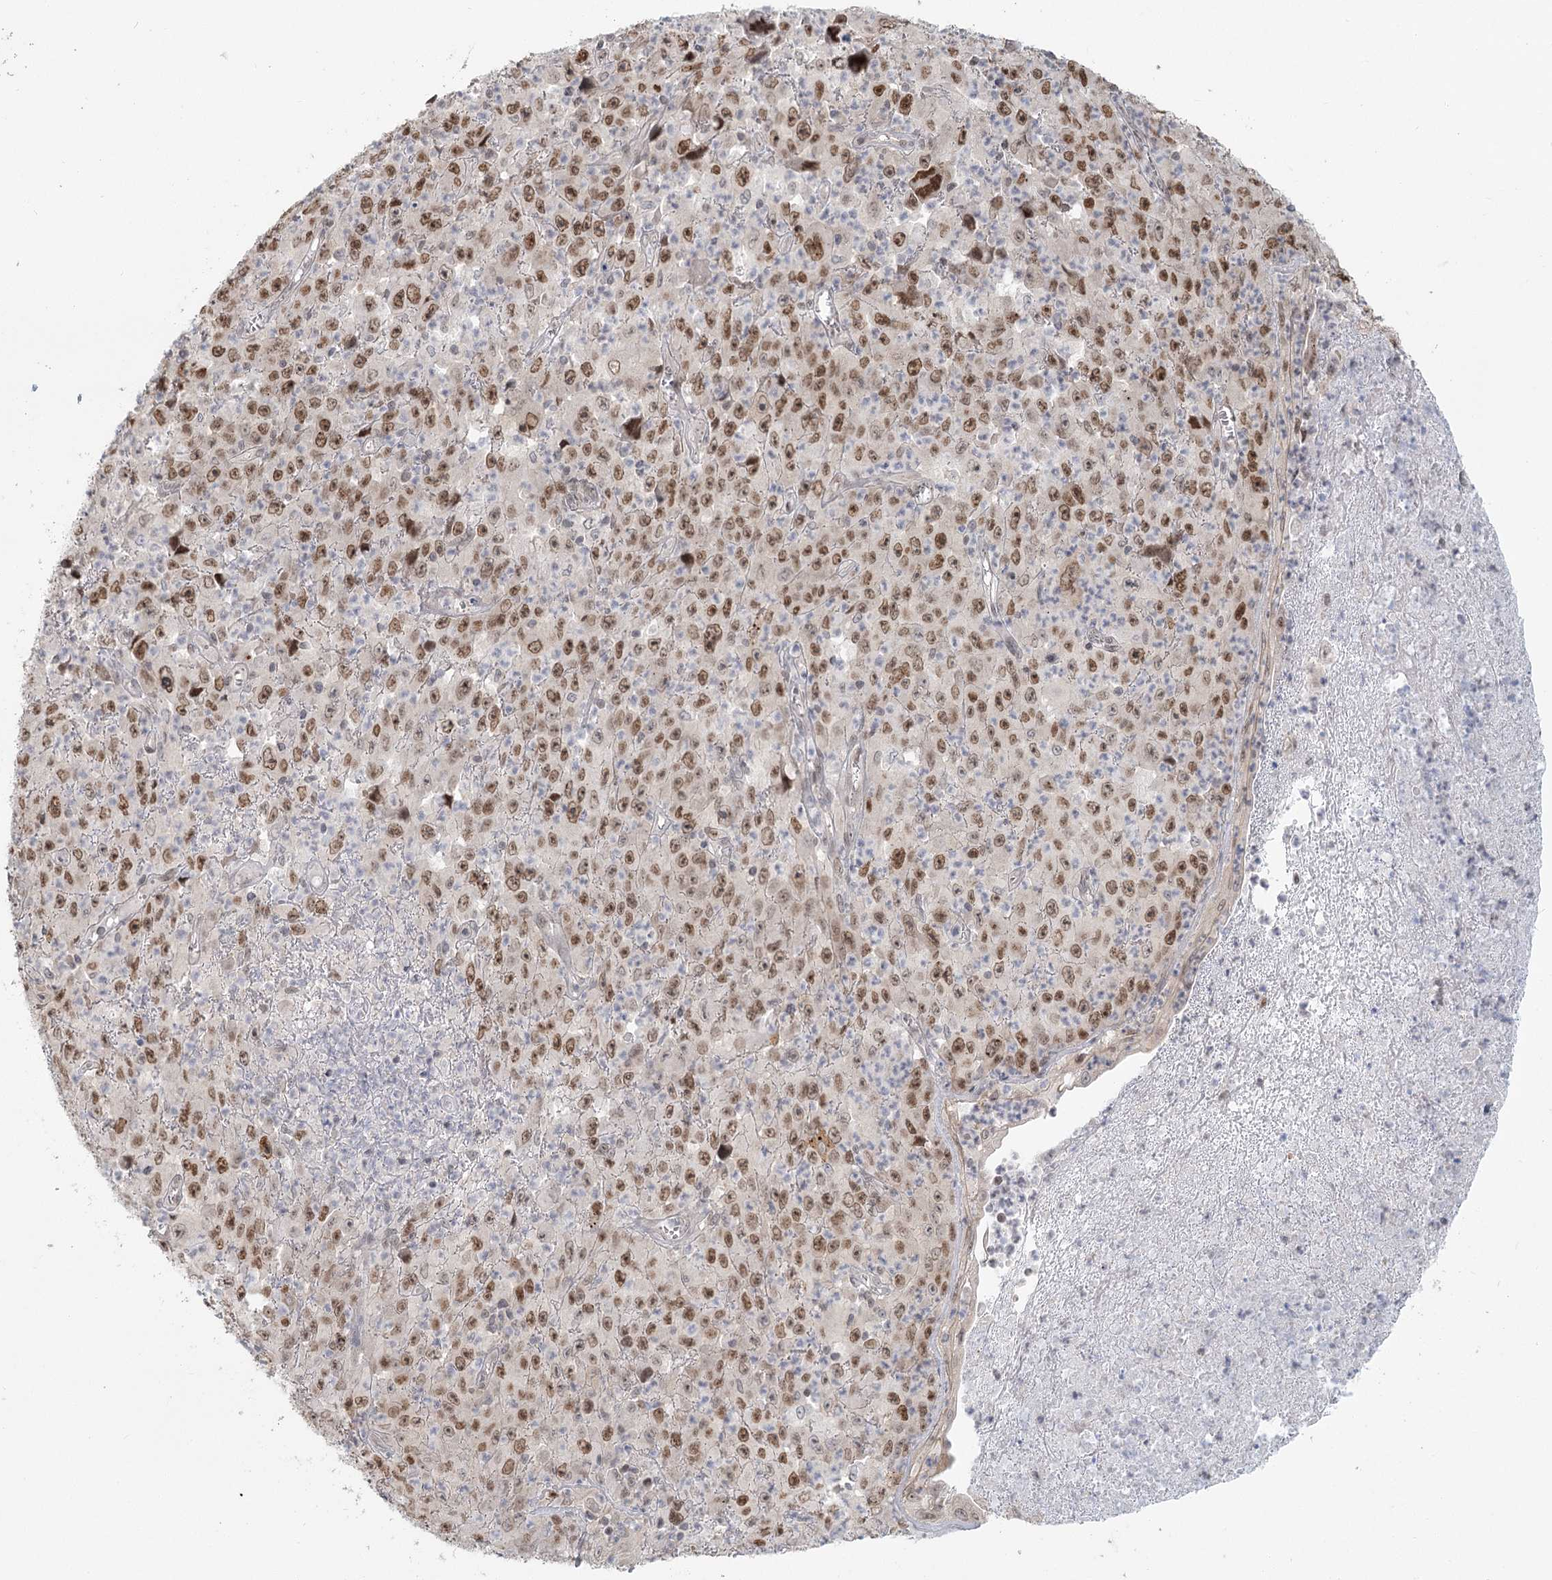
{"staining": {"intensity": "moderate", "quantity": ">75%", "location": "nuclear"}, "tissue": "melanoma", "cell_type": "Tumor cells", "image_type": "cancer", "snomed": [{"axis": "morphology", "description": "Malignant melanoma, Metastatic site"}, {"axis": "topography", "description": "Skin"}], "caption": "Malignant melanoma (metastatic site) stained with a protein marker reveals moderate staining in tumor cells.", "gene": "R3HCC1L", "patient": {"sex": "female", "age": 56}}